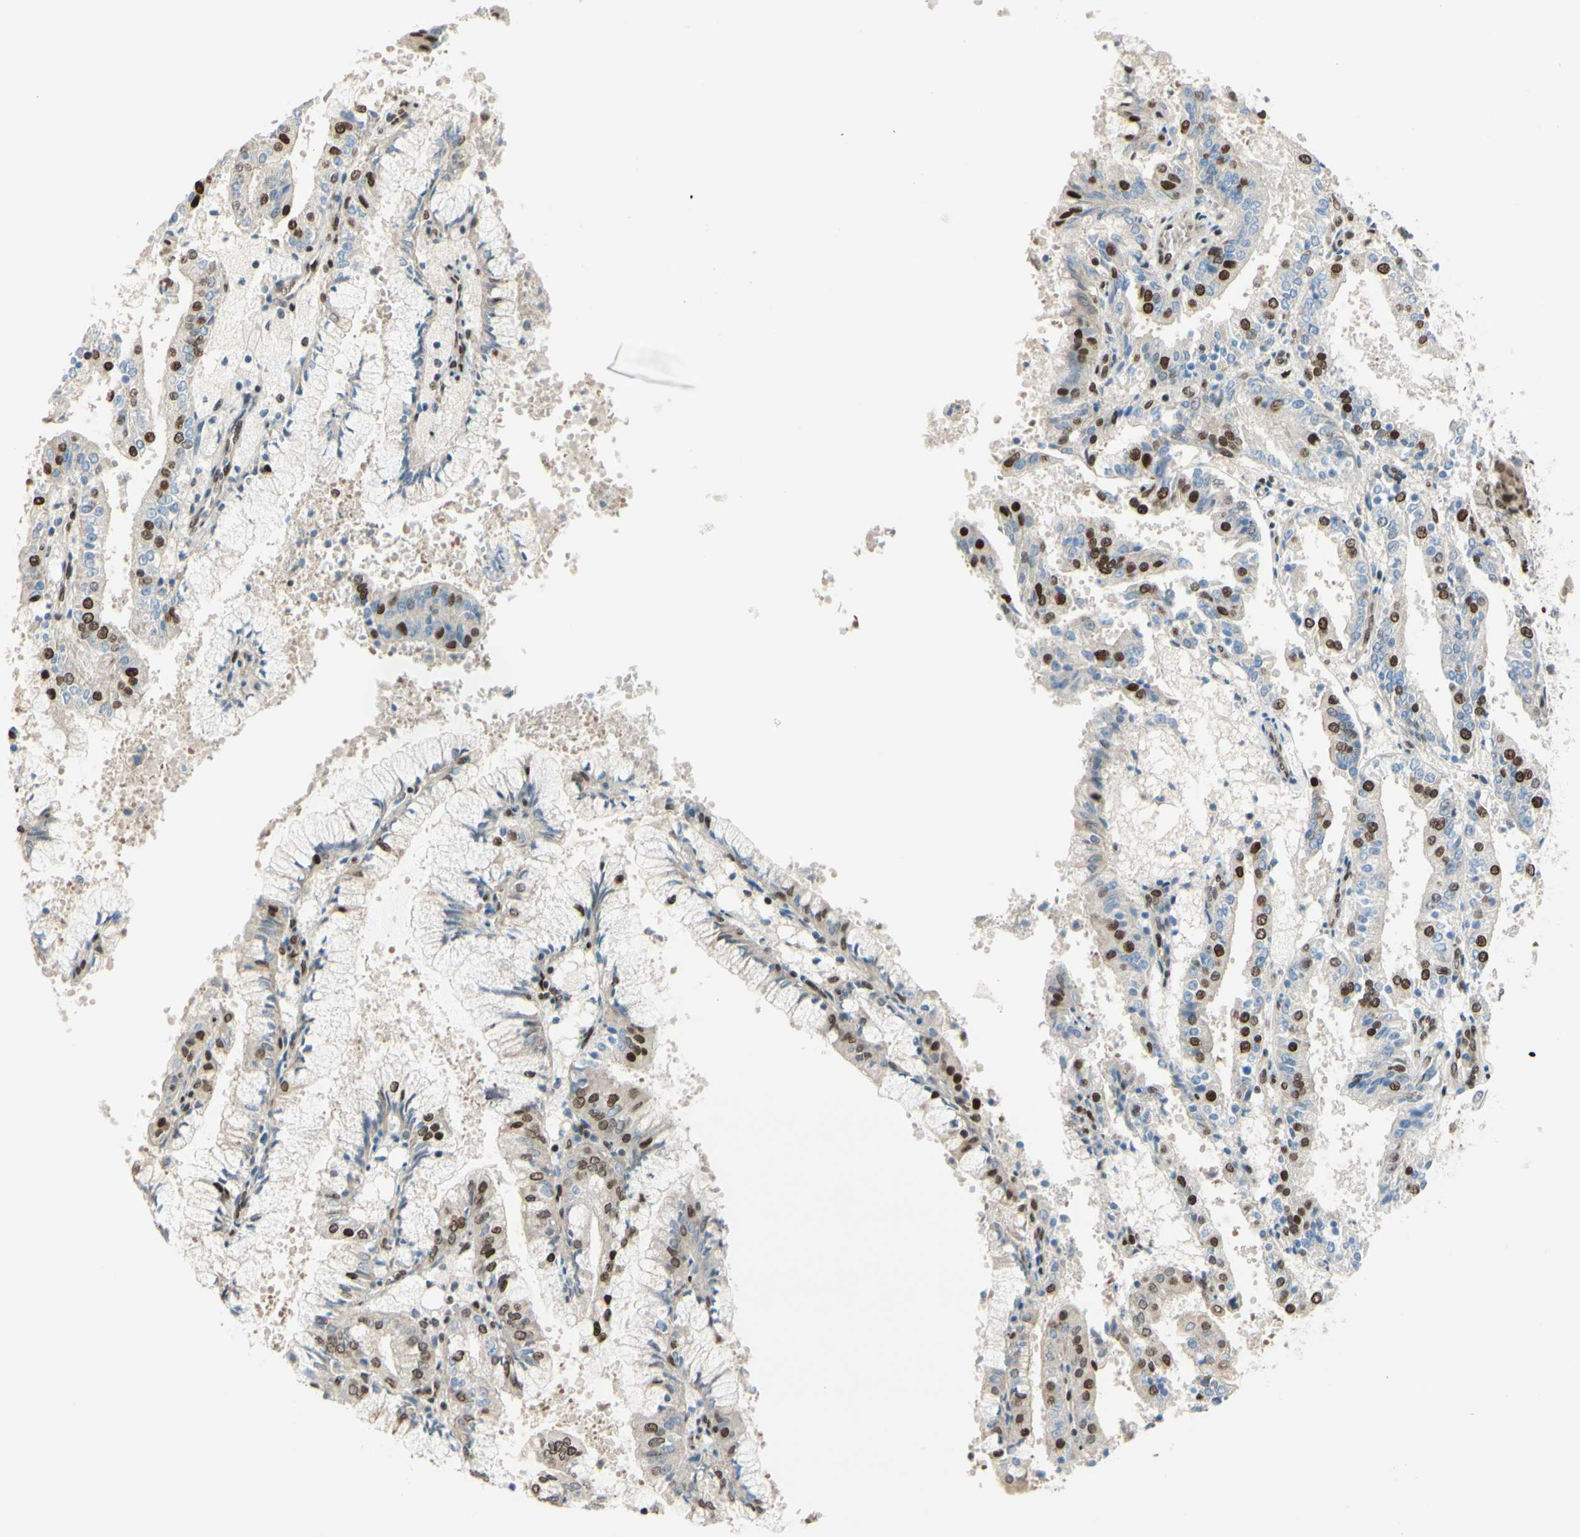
{"staining": {"intensity": "strong", "quantity": "<25%", "location": "nuclear"}, "tissue": "endometrial cancer", "cell_type": "Tumor cells", "image_type": "cancer", "snomed": [{"axis": "morphology", "description": "Adenocarcinoma, NOS"}, {"axis": "topography", "description": "Endometrium"}], "caption": "Immunohistochemistry micrograph of human adenocarcinoma (endometrial) stained for a protein (brown), which displays medium levels of strong nuclear staining in approximately <25% of tumor cells.", "gene": "SUFU", "patient": {"sex": "female", "age": 63}}